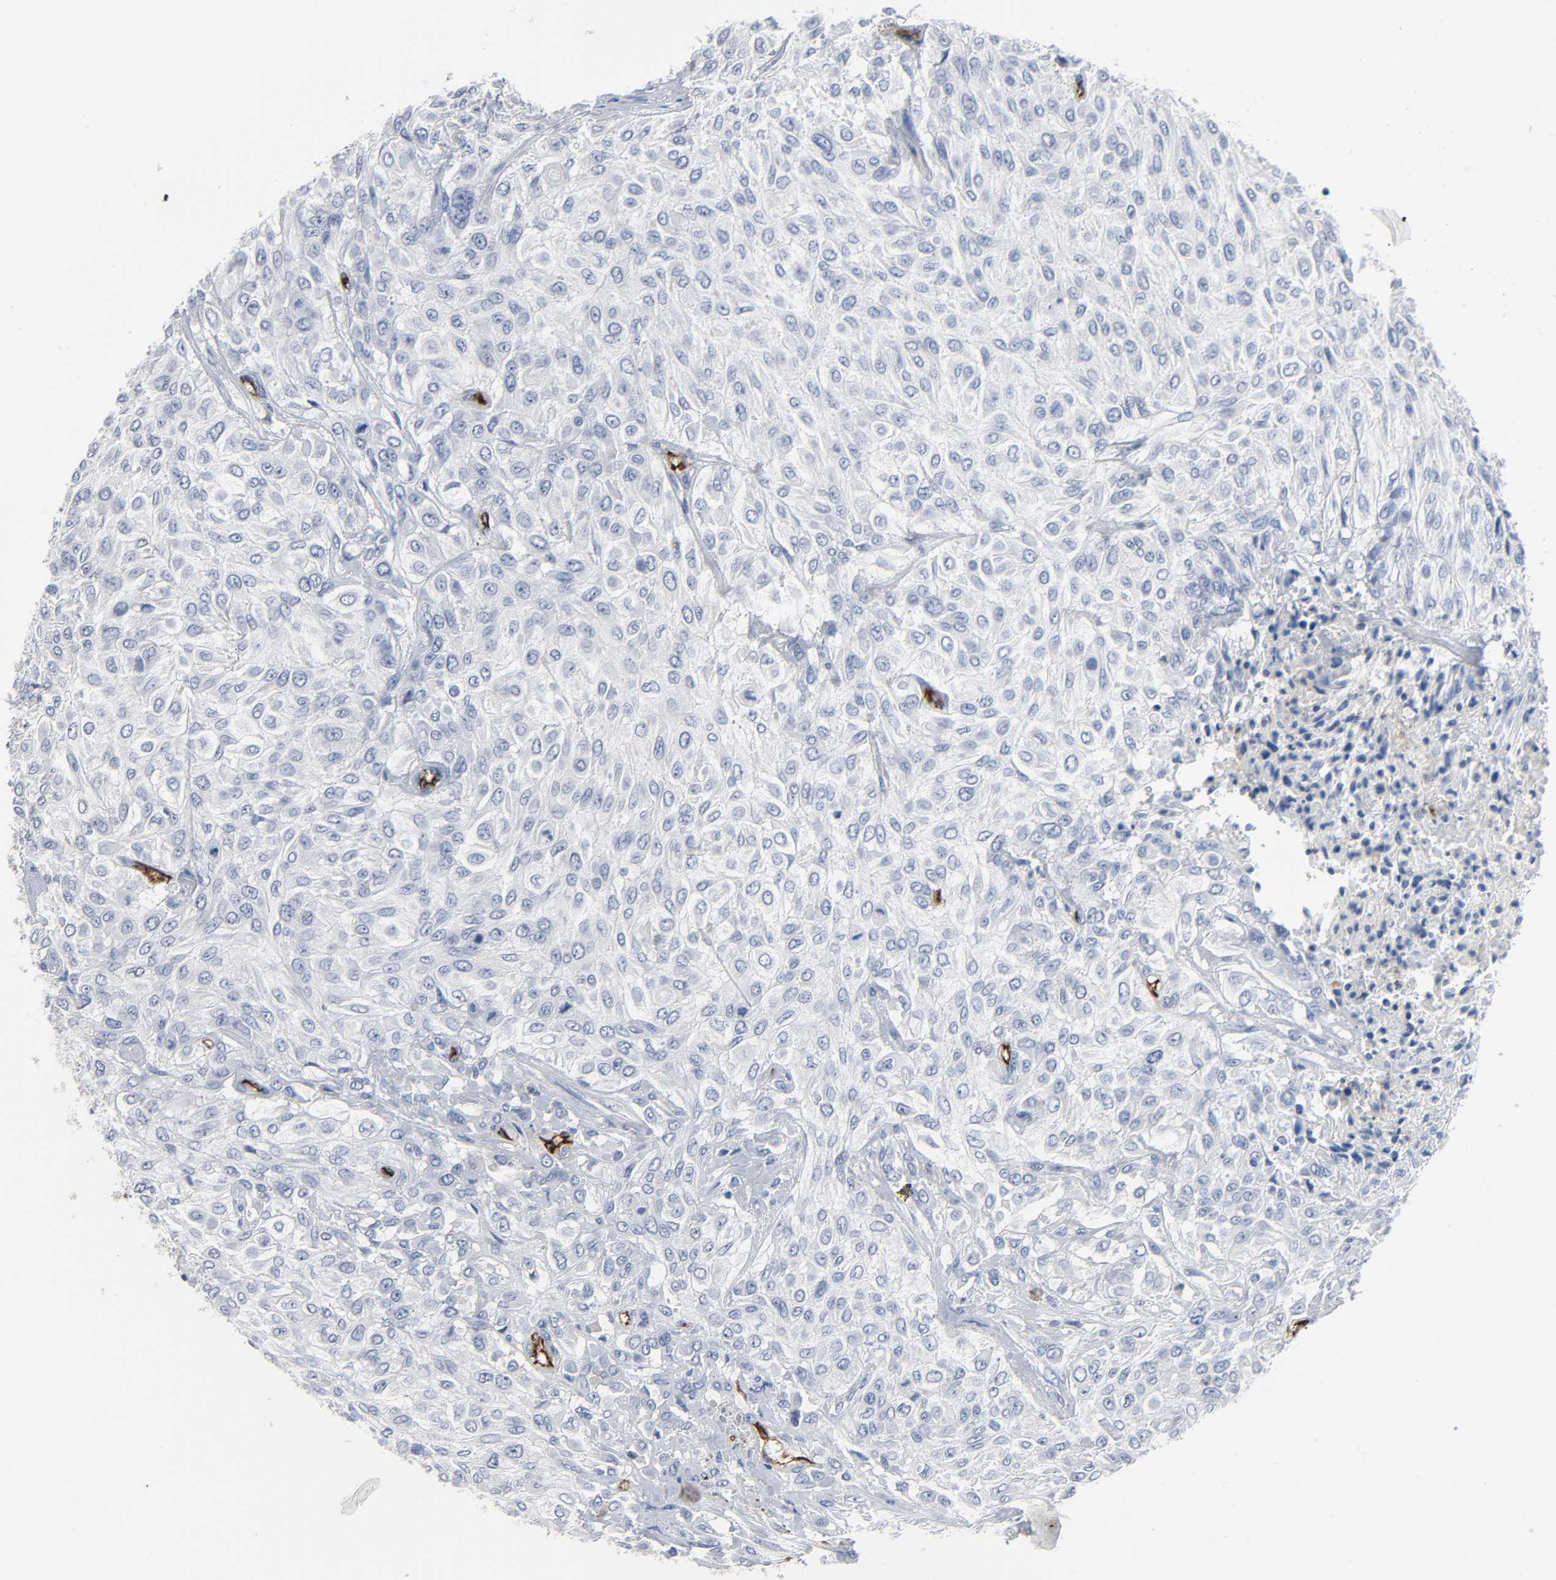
{"staining": {"intensity": "negative", "quantity": "none", "location": "none"}, "tissue": "urothelial cancer", "cell_type": "Tumor cells", "image_type": "cancer", "snomed": [{"axis": "morphology", "description": "Urothelial carcinoma, High grade"}, {"axis": "topography", "description": "Urinary bladder"}], "caption": "Tumor cells are negative for protein expression in human urothelial cancer.", "gene": "PECAM1", "patient": {"sex": "male", "age": 57}}